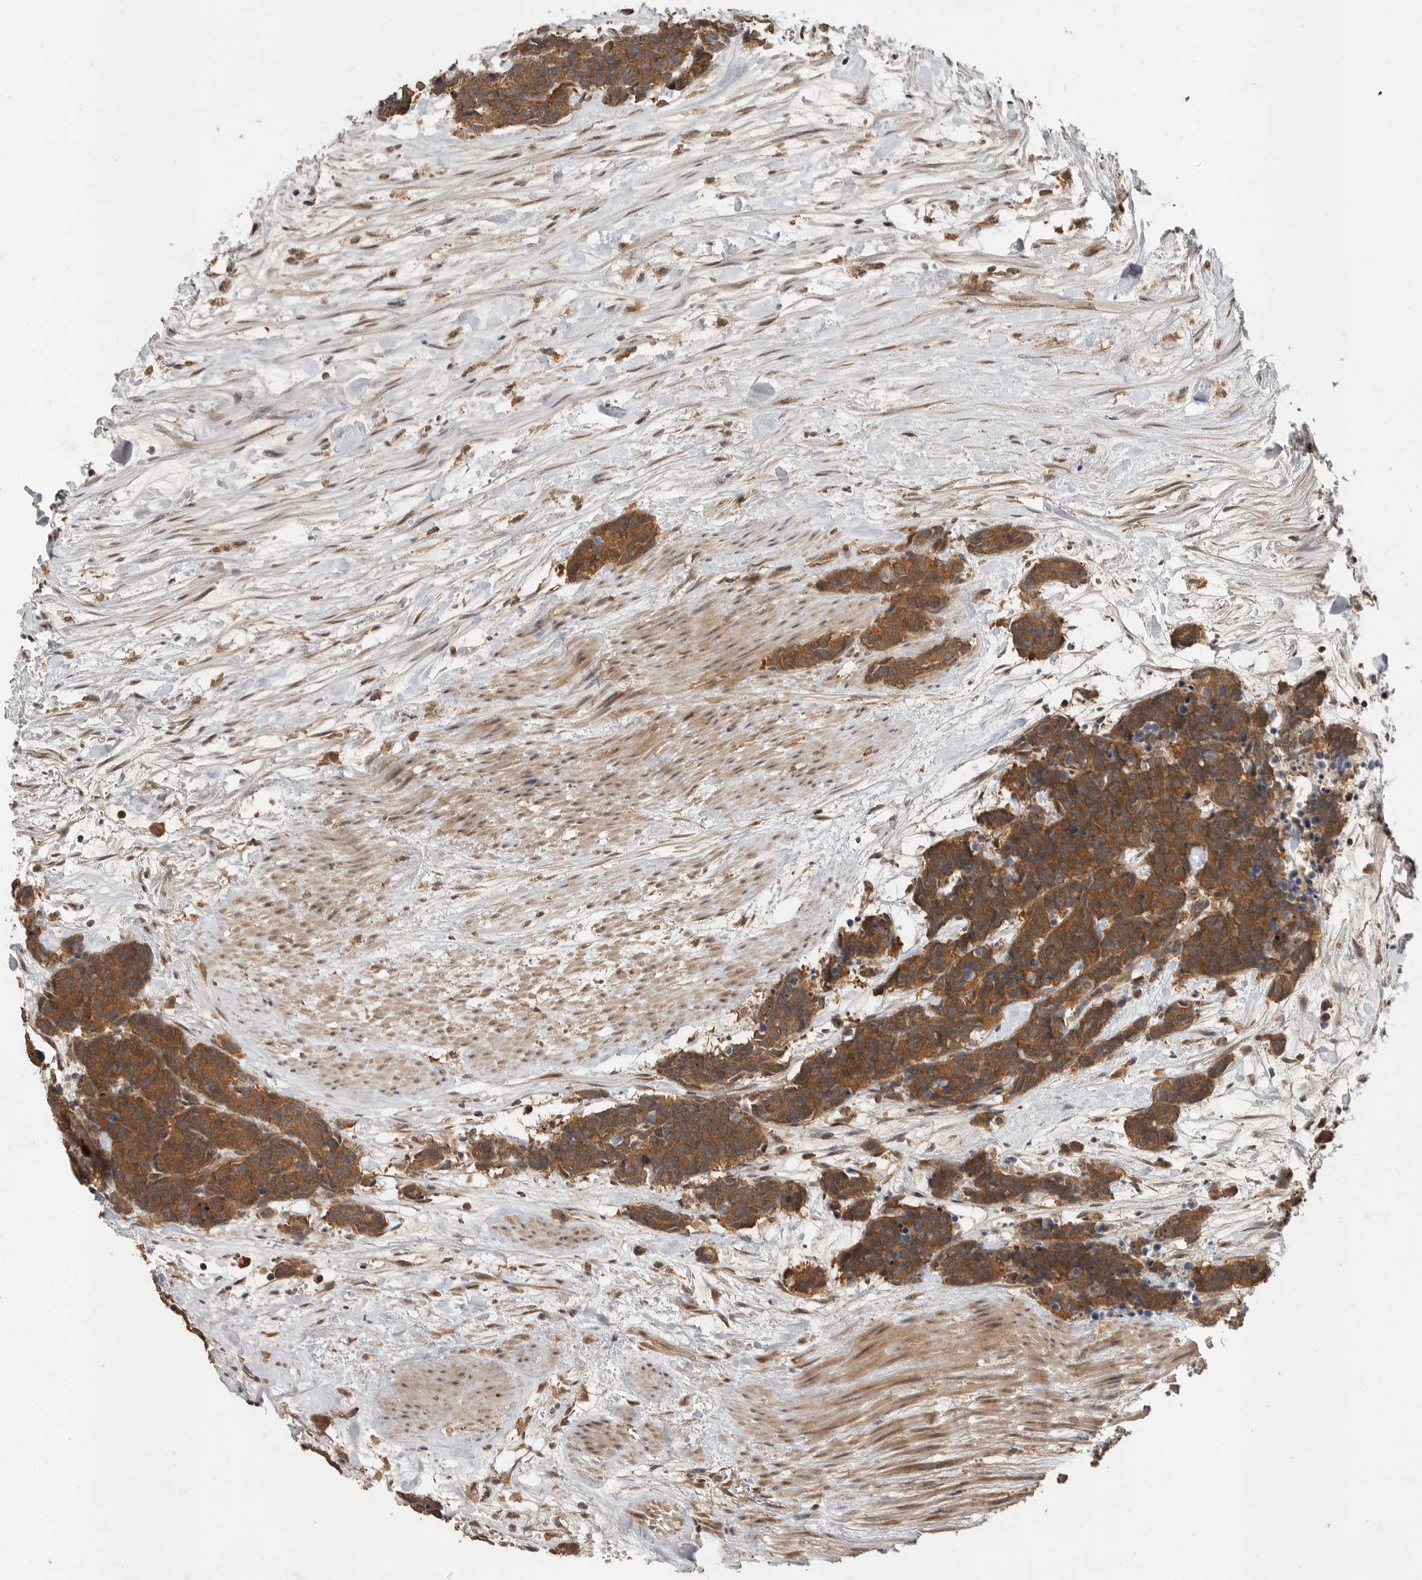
{"staining": {"intensity": "moderate", "quantity": ">75%", "location": "cytoplasmic/membranous"}, "tissue": "carcinoid", "cell_type": "Tumor cells", "image_type": "cancer", "snomed": [{"axis": "morphology", "description": "Carcinoma, NOS"}, {"axis": "morphology", "description": "Carcinoid, malignant, NOS"}, {"axis": "topography", "description": "Urinary bladder"}], "caption": "Carcinoid stained with a protein marker reveals moderate staining in tumor cells.", "gene": "OSBPL9", "patient": {"sex": "male", "age": 57}}